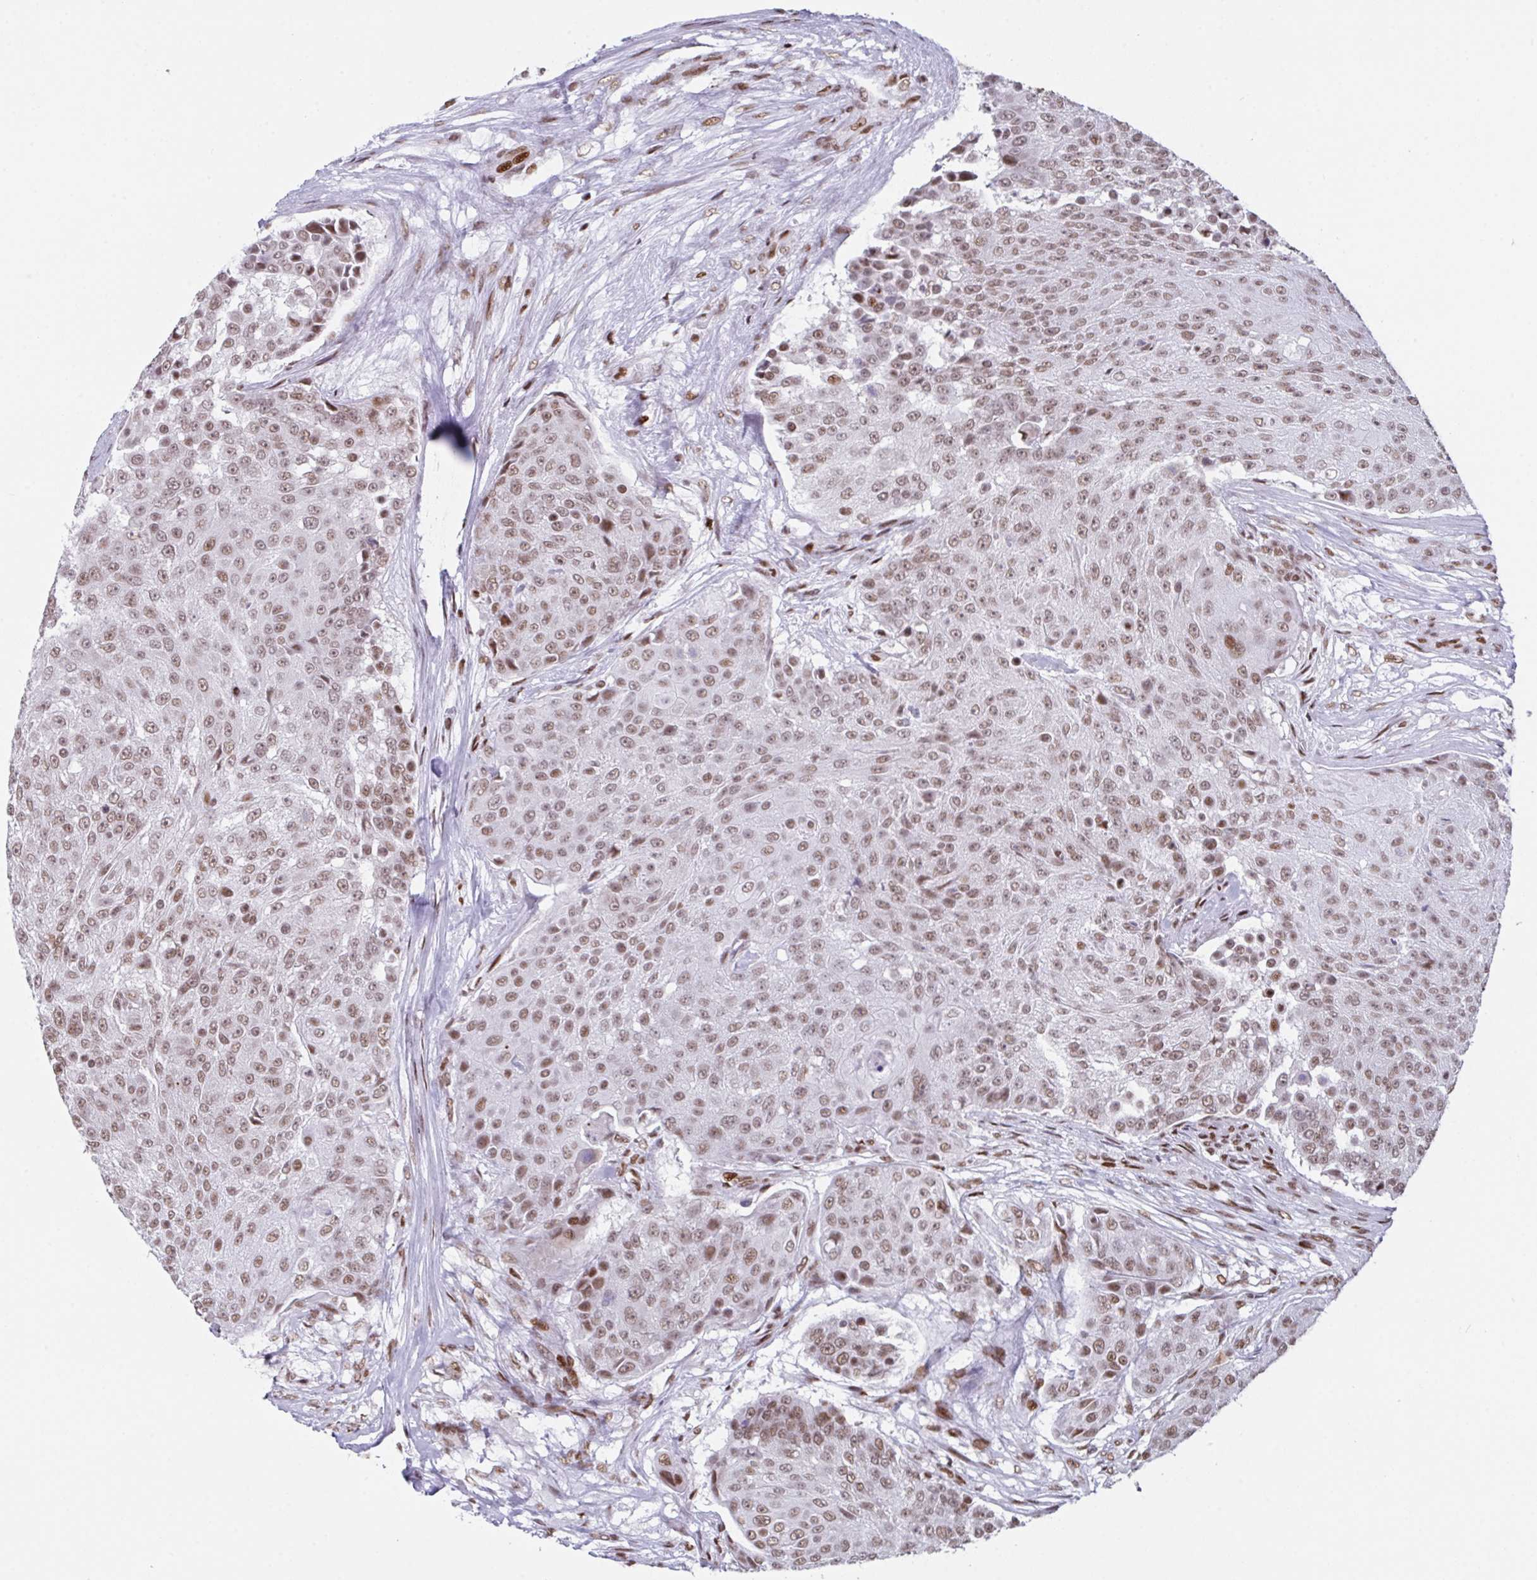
{"staining": {"intensity": "moderate", "quantity": ">75%", "location": "nuclear"}, "tissue": "urothelial cancer", "cell_type": "Tumor cells", "image_type": "cancer", "snomed": [{"axis": "morphology", "description": "Urothelial carcinoma, High grade"}, {"axis": "topography", "description": "Urinary bladder"}], "caption": "About >75% of tumor cells in urothelial carcinoma (high-grade) display moderate nuclear protein staining as visualized by brown immunohistochemical staining.", "gene": "CLP1", "patient": {"sex": "female", "age": 63}}